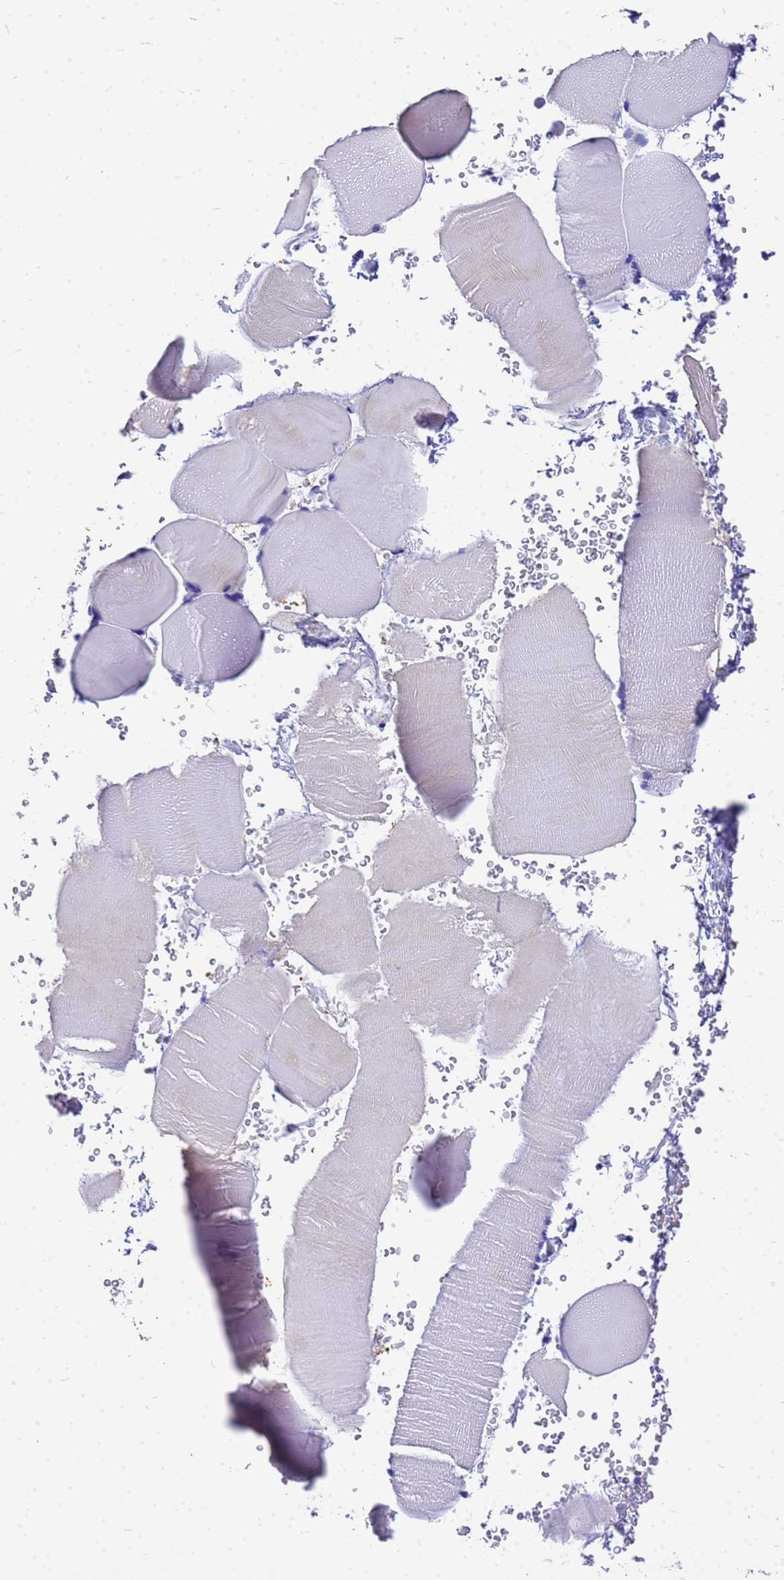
{"staining": {"intensity": "negative", "quantity": "none", "location": "none"}, "tissue": "skeletal muscle", "cell_type": "Myocytes", "image_type": "normal", "snomed": [{"axis": "morphology", "description": "Normal tissue, NOS"}, {"axis": "topography", "description": "Skeletal muscle"}], "caption": "Myocytes show no significant expression in unremarkable skeletal muscle.", "gene": "OR52E2", "patient": {"sex": "male", "age": 62}}